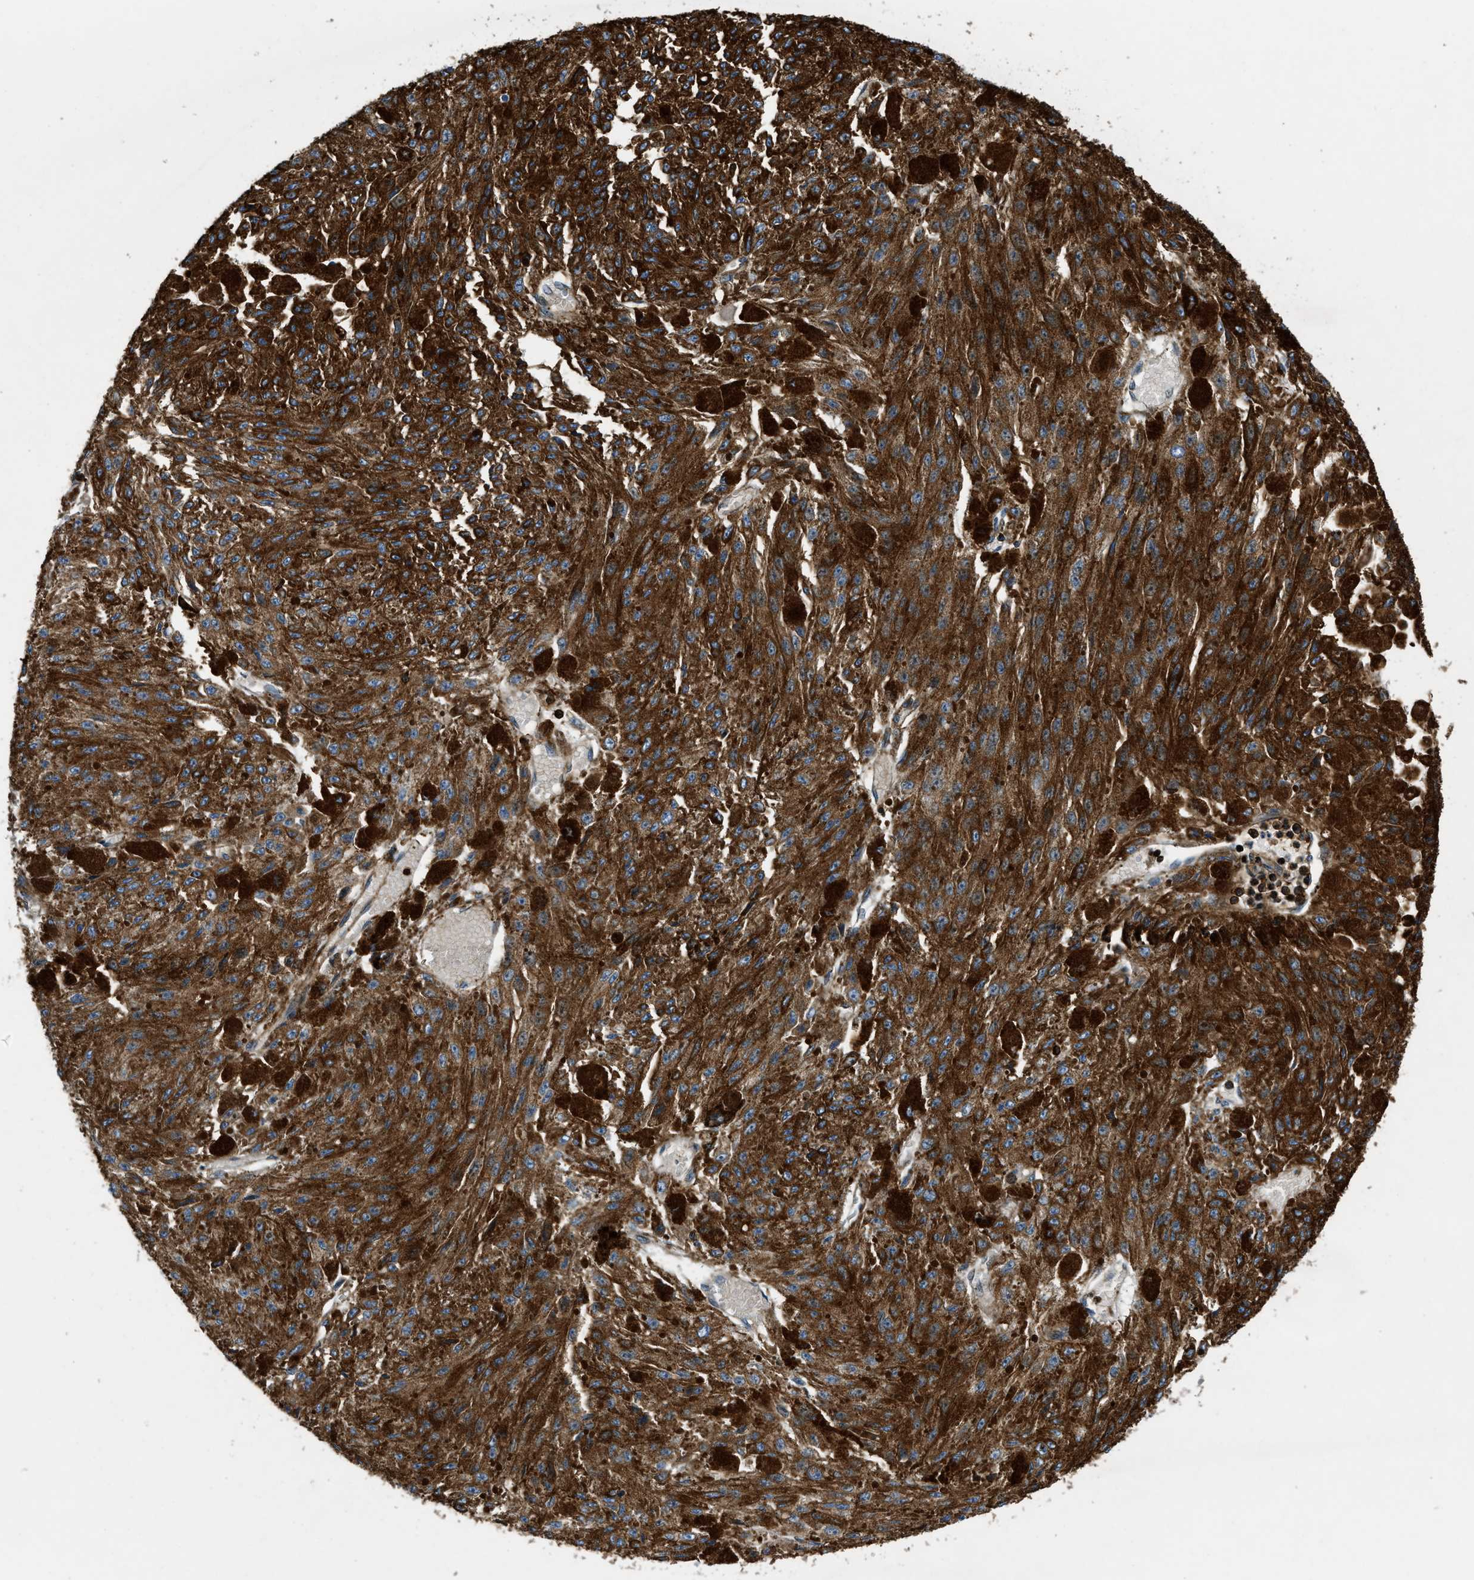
{"staining": {"intensity": "strong", "quantity": ">75%", "location": "cytoplasmic/membranous"}, "tissue": "melanoma", "cell_type": "Tumor cells", "image_type": "cancer", "snomed": [{"axis": "morphology", "description": "Malignant melanoma, NOS"}, {"axis": "topography", "description": "Other"}], "caption": "Protein expression analysis of malignant melanoma demonstrates strong cytoplasmic/membranous positivity in approximately >75% of tumor cells.", "gene": "DHODH", "patient": {"sex": "male", "age": 79}}